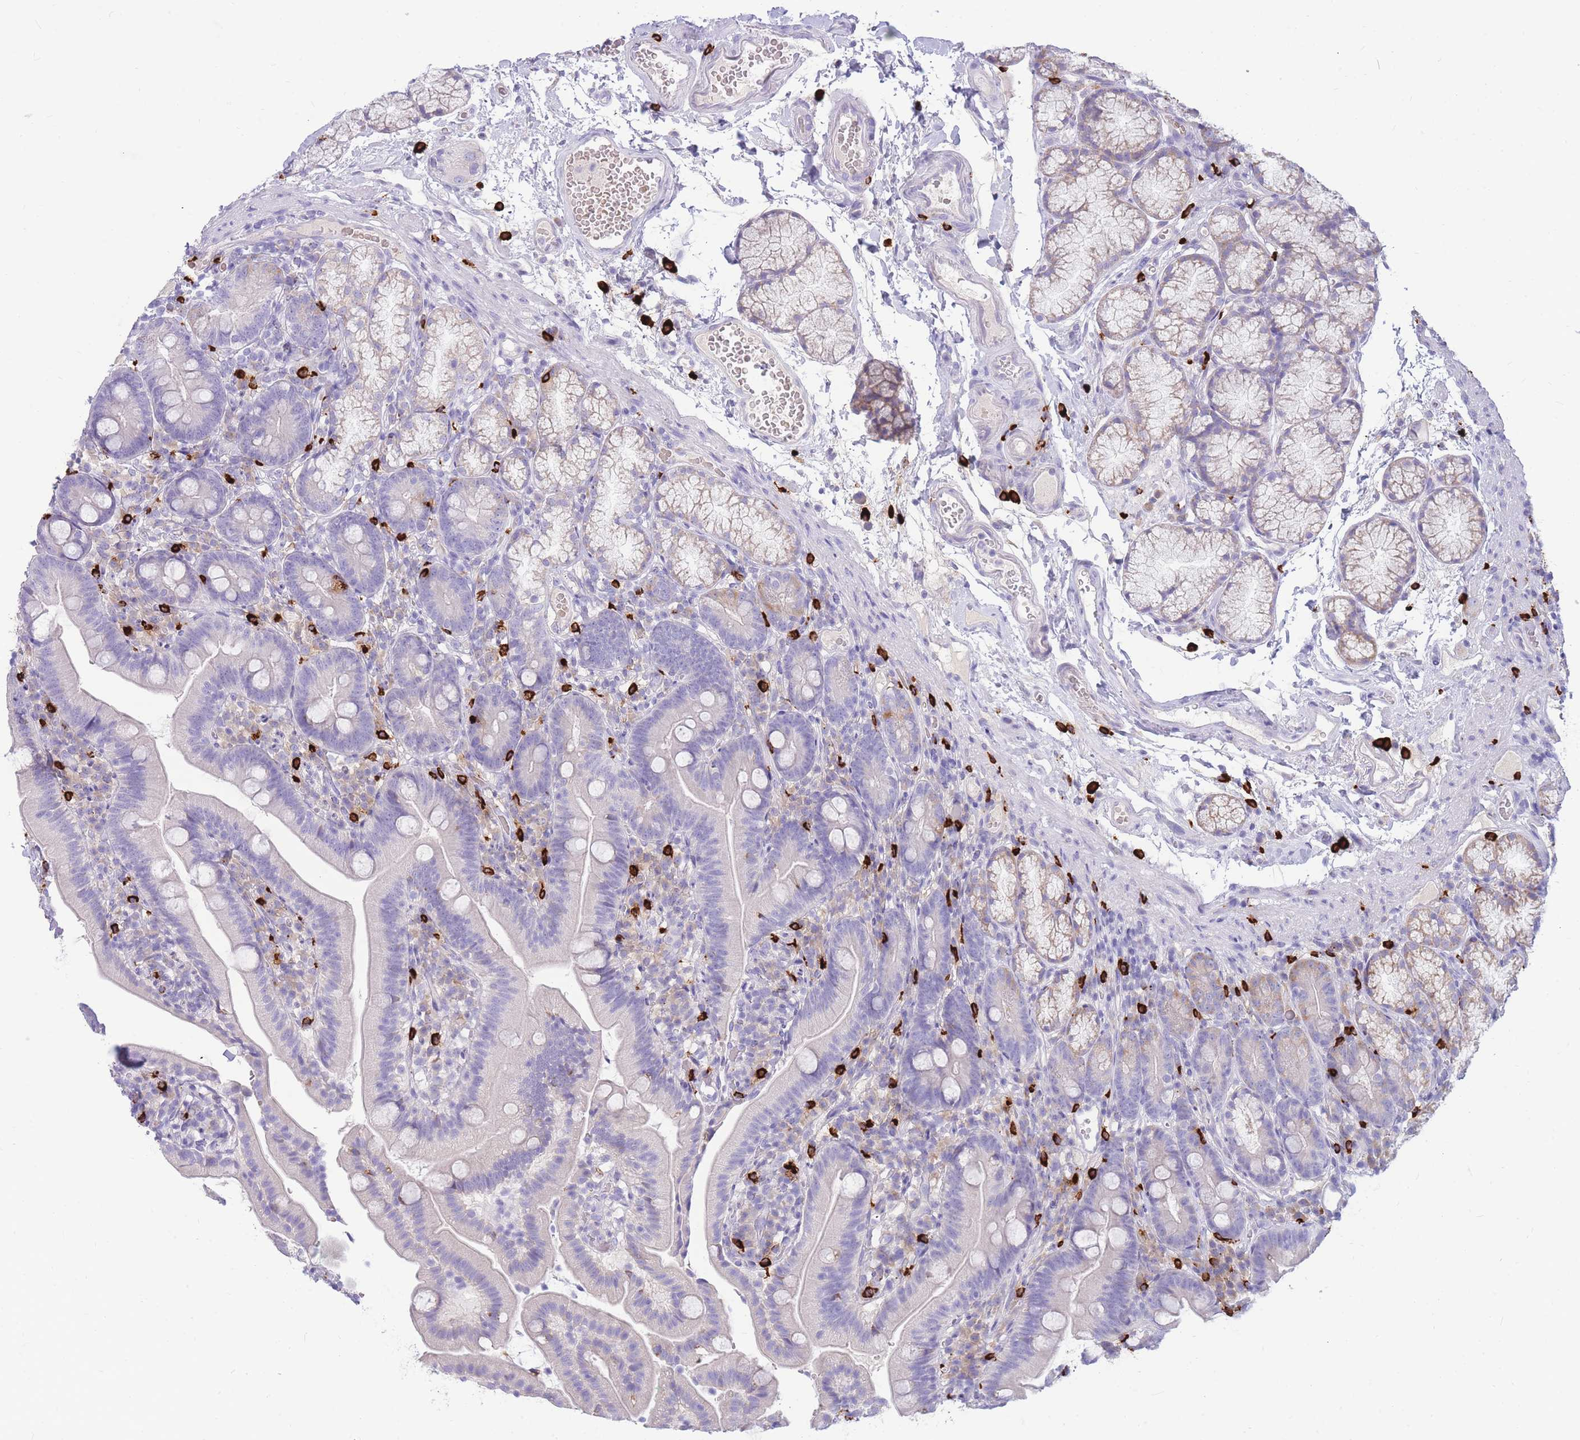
{"staining": {"intensity": "negative", "quantity": "none", "location": "none"}, "tissue": "duodenum", "cell_type": "Glandular cells", "image_type": "normal", "snomed": [{"axis": "morphology", "description": "Normal tissue, NOS"}, {"axis": "topography", "description": "Duodenum"}], "caption": "High magnification brightfield microscopy of benign duodenum stained with DAB (3,3'-diaminobenzidine) (brown) and counterstained with hematoxylin (blue): glandular cells show no significant staining. (Immunohistochemistry, brightfield microscopy, high magnification).", "gene": "TPSAB1", "patient": {"sex": "female", "age": 67}}